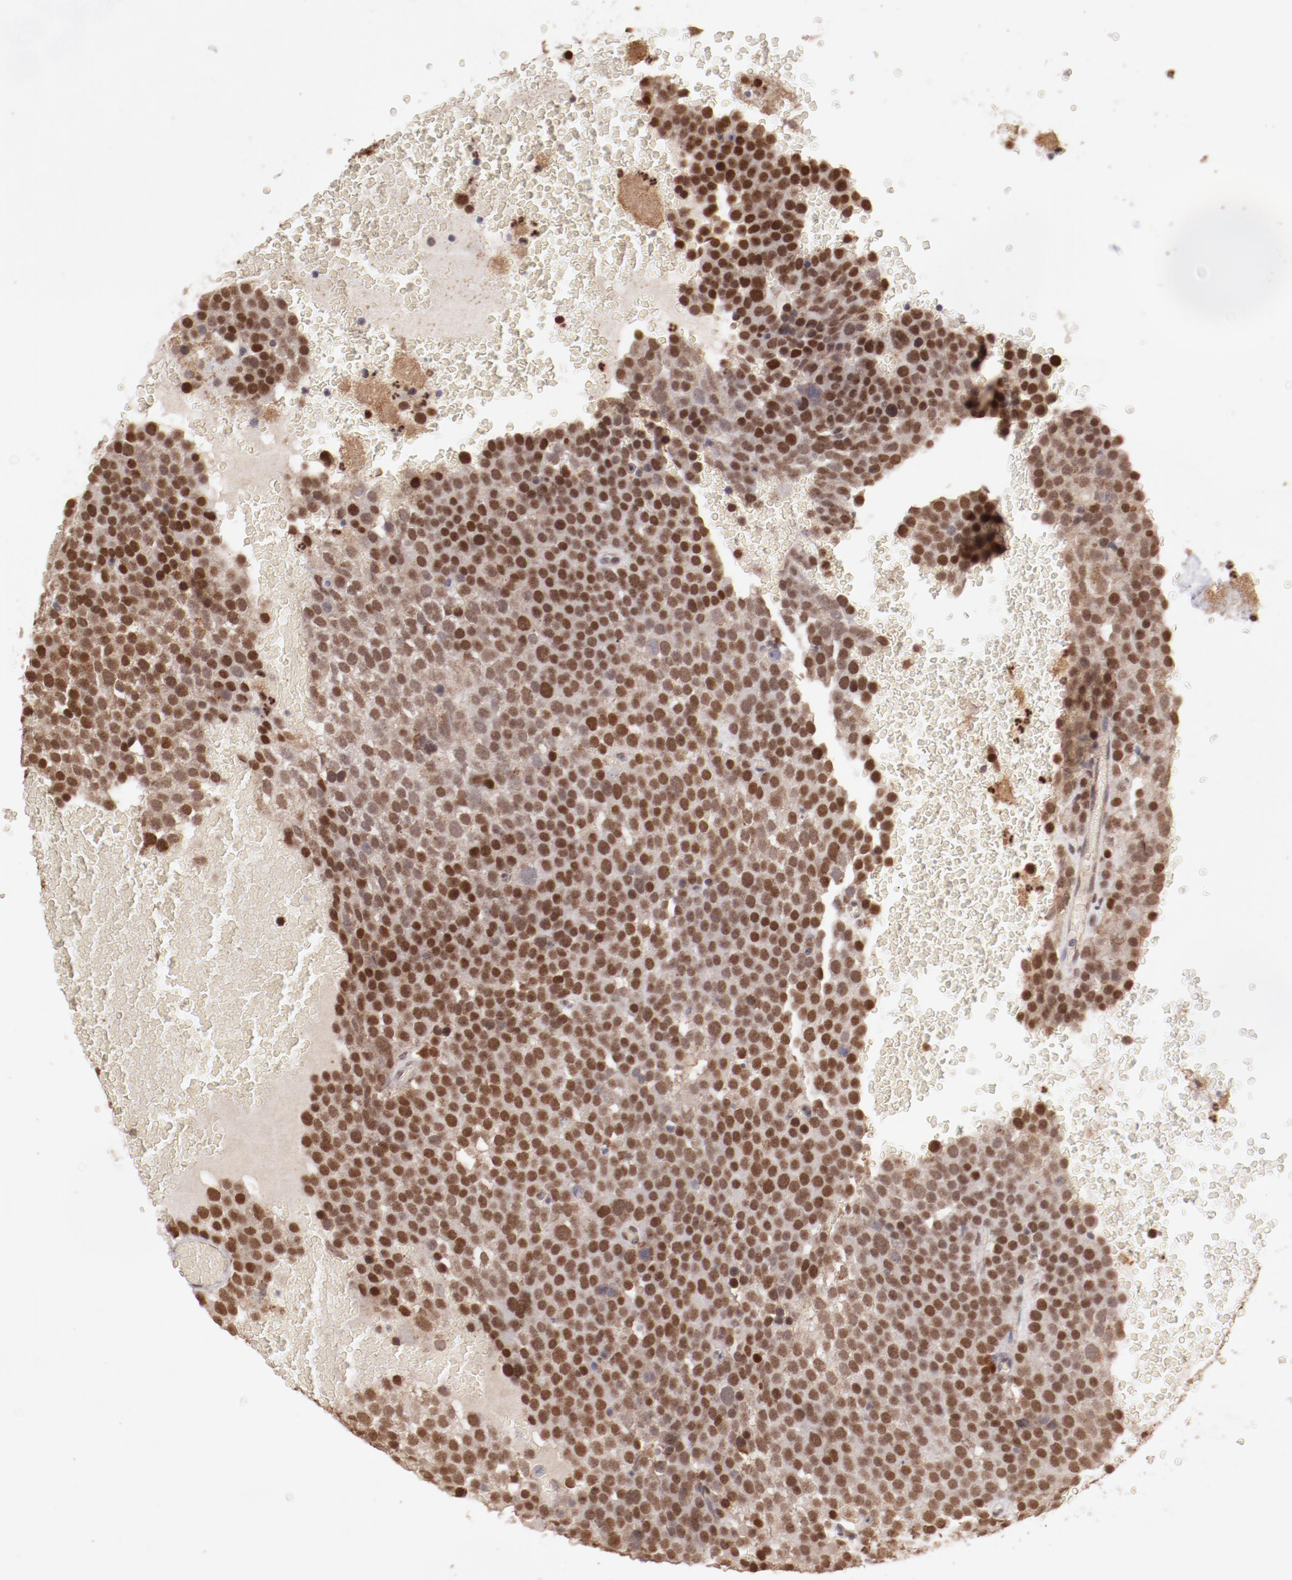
{"staining": {"intensity": "strong", "quantity": ">75%", "location": "cytoplasmic/membranous,nuclear"}, "tissue": "testis cancer", "cell_type": "Tumor cells", "image_type": "cancer", "snomed": [{"axis": "morphology", "description": "Seminoma, NOS"}, {"axis": "topography", "description": "Testis"}], "caption": "Testis cancer (seminoma) stained for a protein (brown) exhibits strong cytoplasmic/membranous and nuclear positive staining in about >75% of tumor cells.", "gene": "NFE2", "patient": {"sex": "male", "age": 71}}